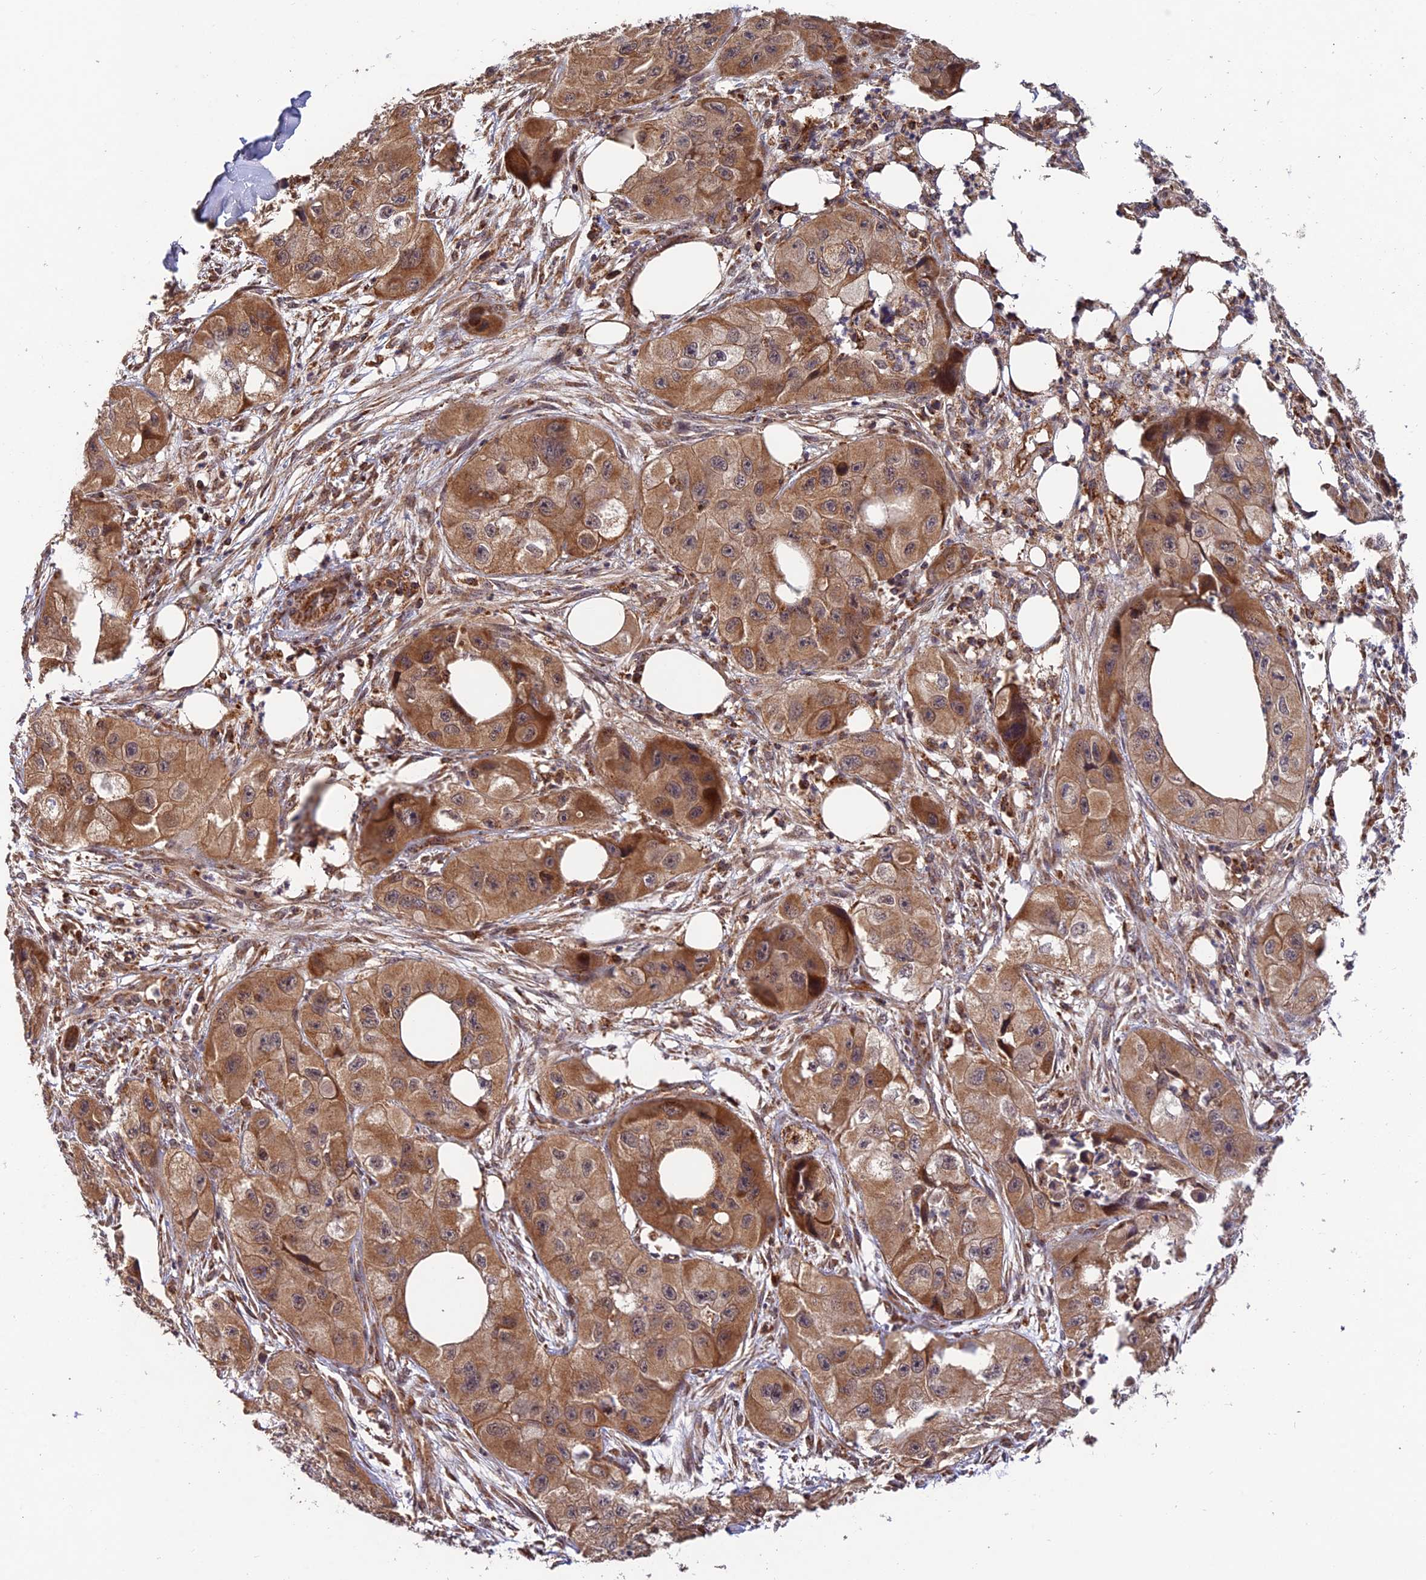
{"staining": {"intensity": "strong", "quantity": "25%-75%", "location": "cytoplasmic/membranous"}, "tissue": "skin cancer", "cell_type": "Tumor cells", "image_type": "cancer", "snomed": [{"axis": "morphology", "description": "Squamous cell carcinoma, NOS"}, {"axis": "topography", "description": "Skin"}, {"axis": "topography", "description": "Subcutis"}], "caption": "Approximately 25%-75% of tumor cells in squamous cell carcinoma (skin) show strong cytoplasmic/membranous protein positivity as visualized by brown immunohistochemical staining.", "gene": "MNS1", "patient": {"sex": "male", "age": 73}}